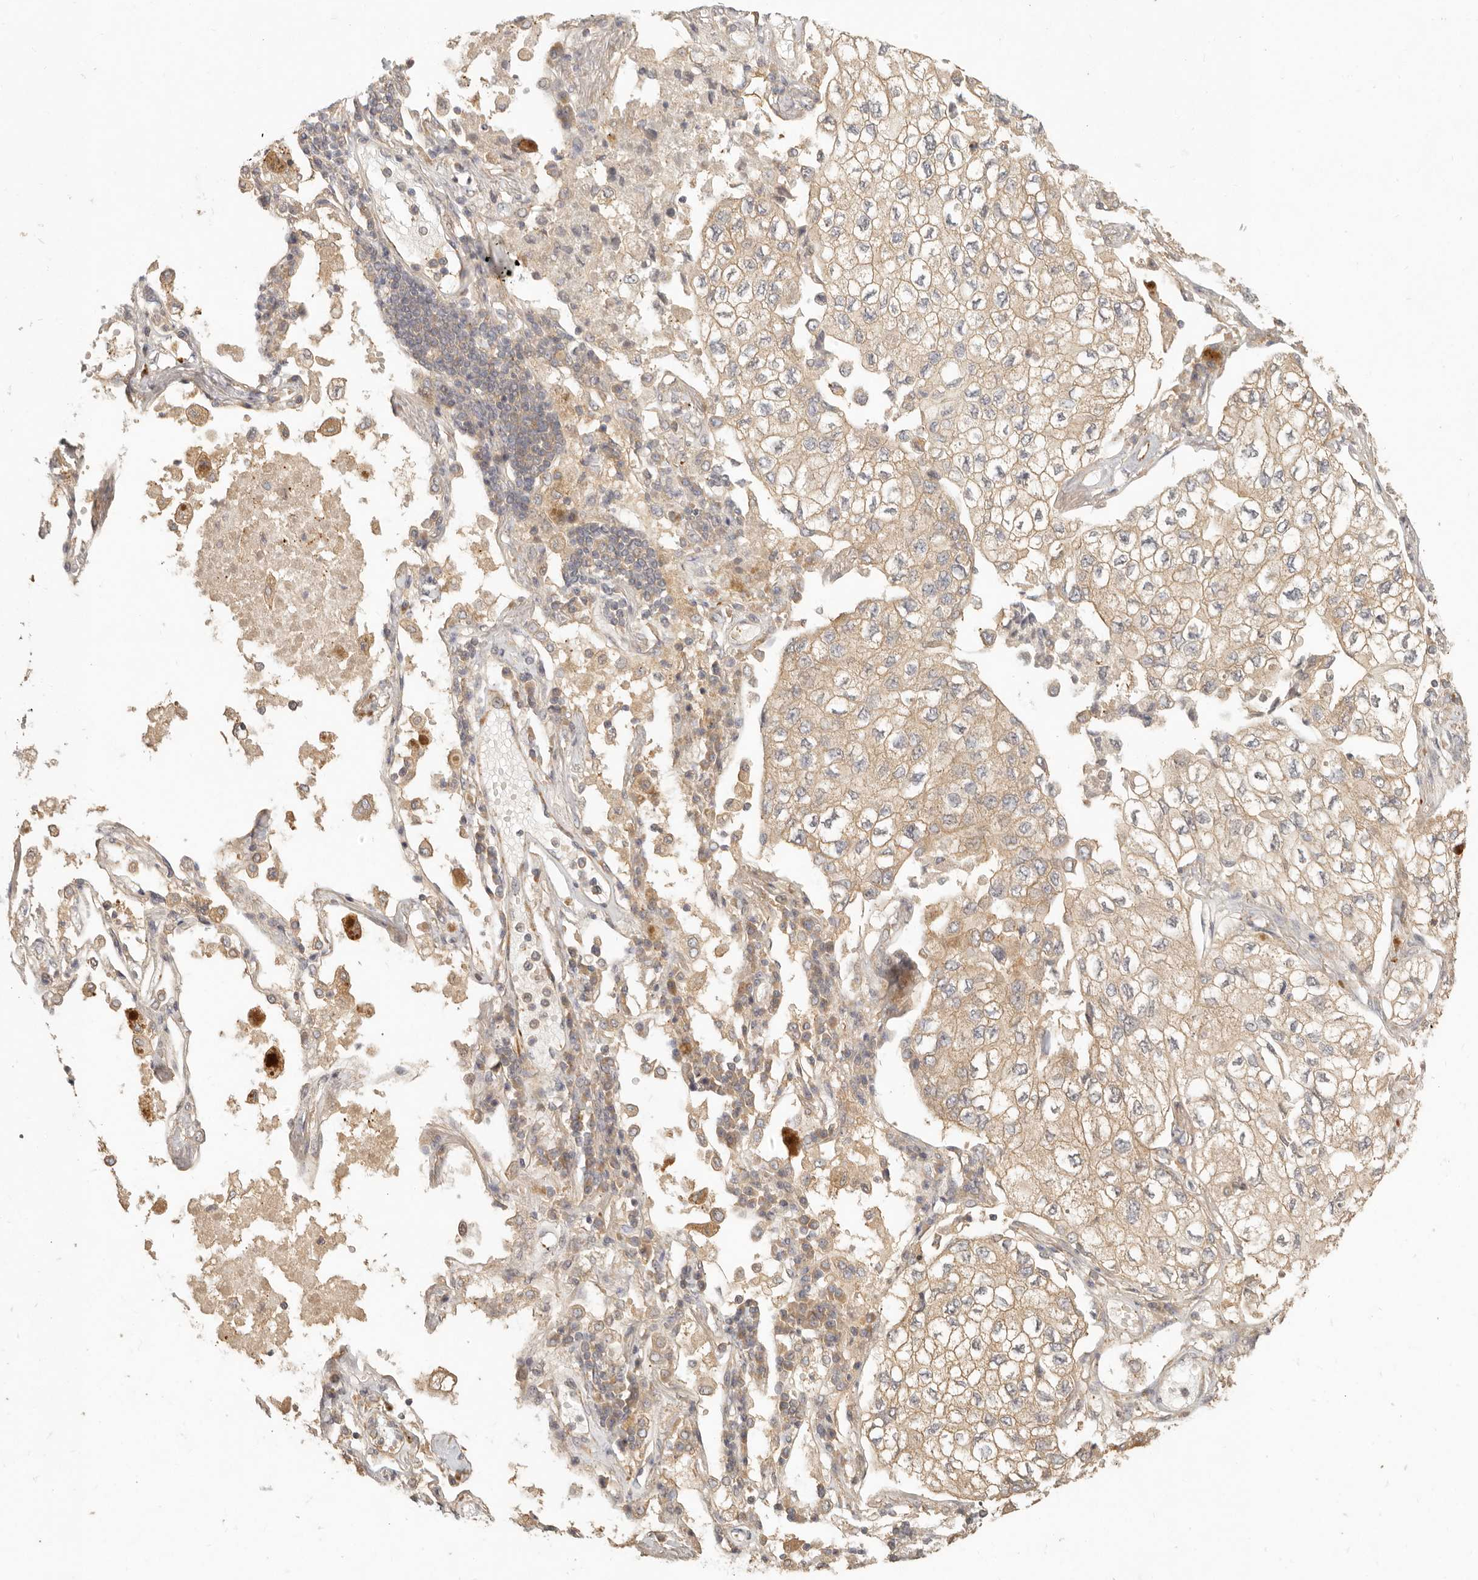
{"staining": {"intensity": "weak", "quantity": ">75%", "location": "cytoplasmic/membranous"}, "tissue": "lung cancer", "cell_type": "Tumor cells", "image_type": "cancer", "snomed": [{"axis": "morphology", "description": "Adenocarcinoma, NOS"}, {"axis": "topography", "description": "Lung"}], "caption": "IHC photomicrograph of human lung adenocarcinoma stained for a protein (brown), which shows low levels of weak cytoplasmic/membranous expression in approximately >75% of tumor cells.", "gene": "VIPR1", "patient": {"sex": "male", "age": 63}}